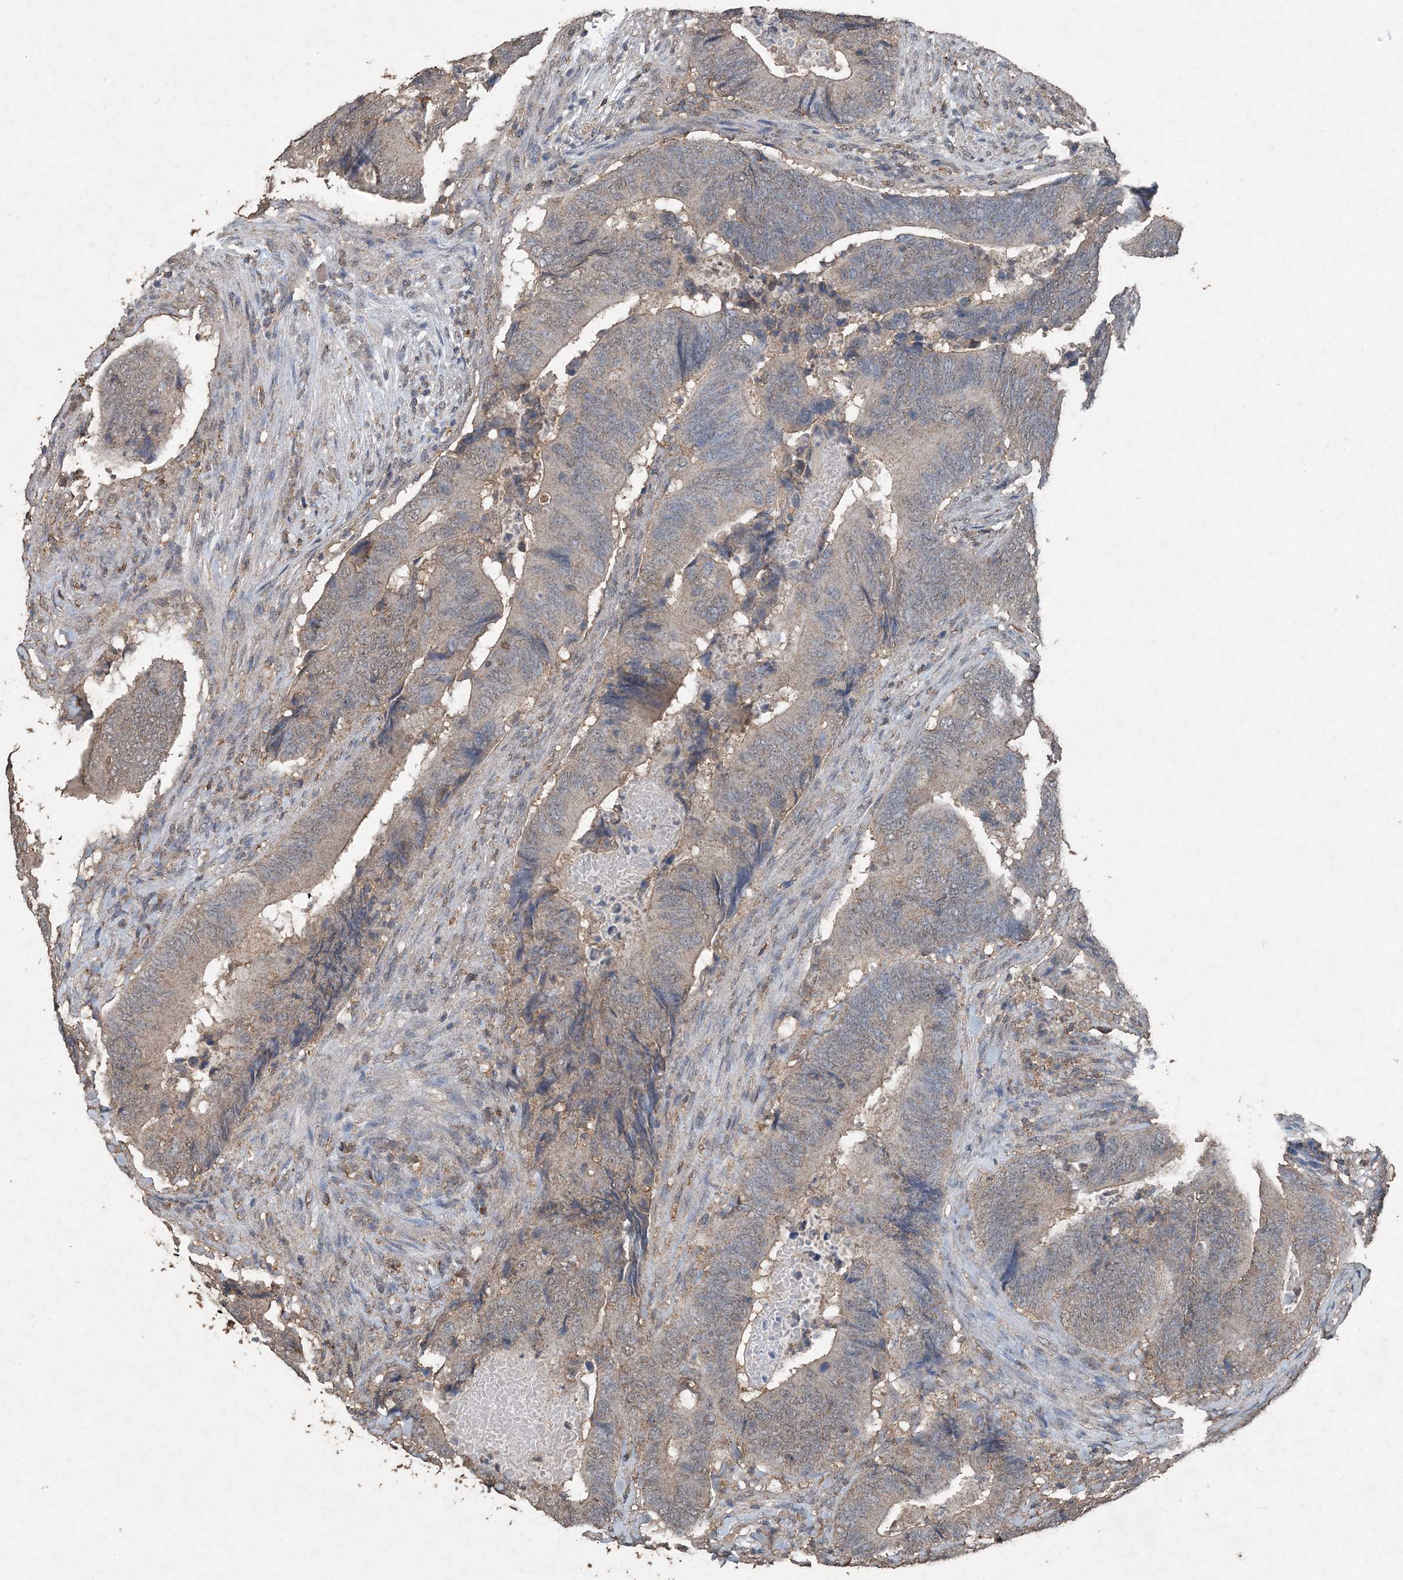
{"staining": {"intensity": "weak", "quantity": ">75%", "location": "cytoplasmic/membranous"}, "tissue": "colorectal cancer", "cell_type": "Tumor cells", "image_type": "cancer", "snomed": [{"axis": "morphology", "description": "Normal tissue, NOS"}, {"axis": "morphology", "description": "Adenocarcinoma, NOS"}, {"axis": "topography", "description": "Colon"}], "caption": "Human colorectal cancer stained with a brown dye shows weak cytoplasmic/membranous positive expression in about >75% of tumor cells.", "gene": "FCN3", "patient": {"sex": "male", "age": 56}}